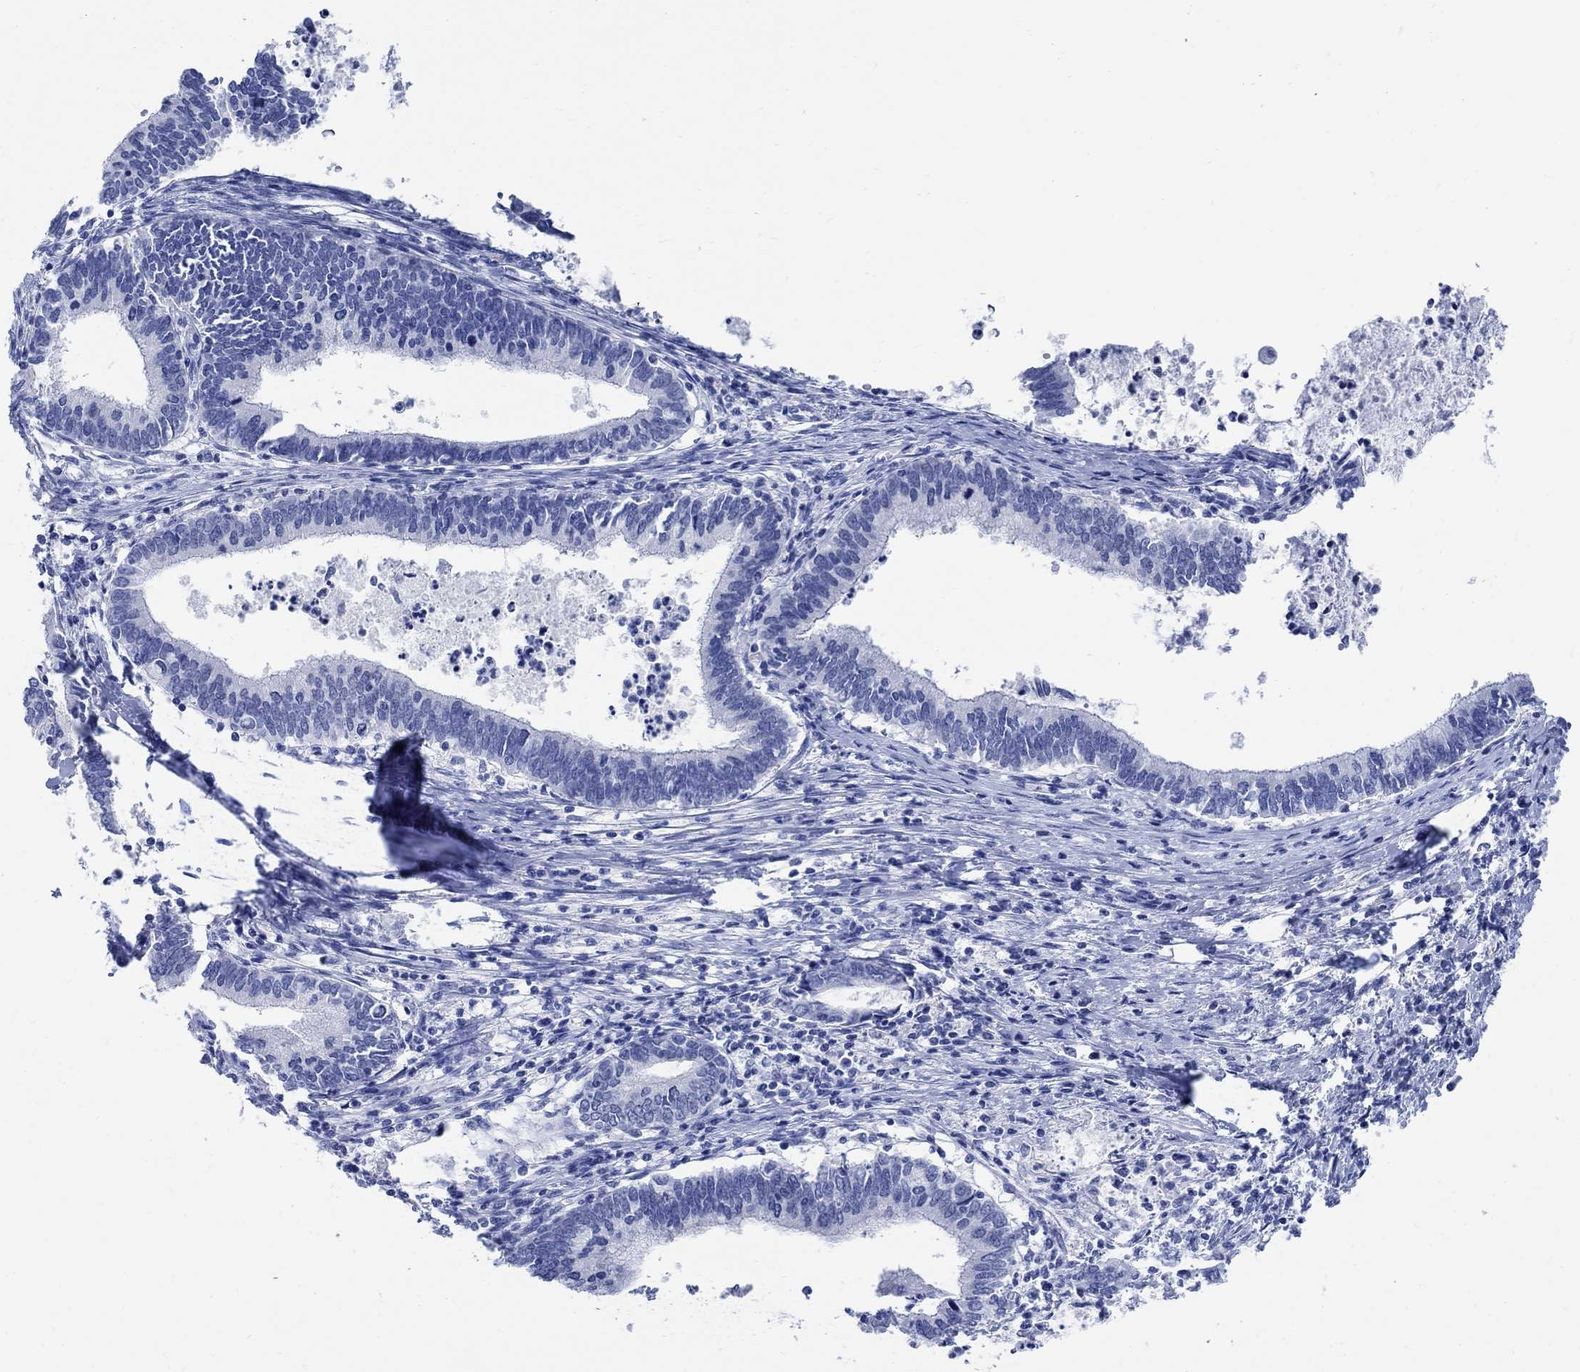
{"staining": {"intensity": "negative", "quantity": "none", "location": "none"}, "tissue": "cervical cancer", "cell_type": "Tumor cells", "image_type": "cancer", "snomed": [{"axis": "morphology", "description": "Adenocarcinoma, NOS"}, {"axis": "topography", "description": "Cervix"}], "caption": "A high-resolution photomicrograph shows immunohistochemistry staining of adenocarcinoma (cervical), which demonstrates no significant expression in tumor cells.", "gene": "CAMK2N1", "patient": {"sex": "female", "age": 42}}